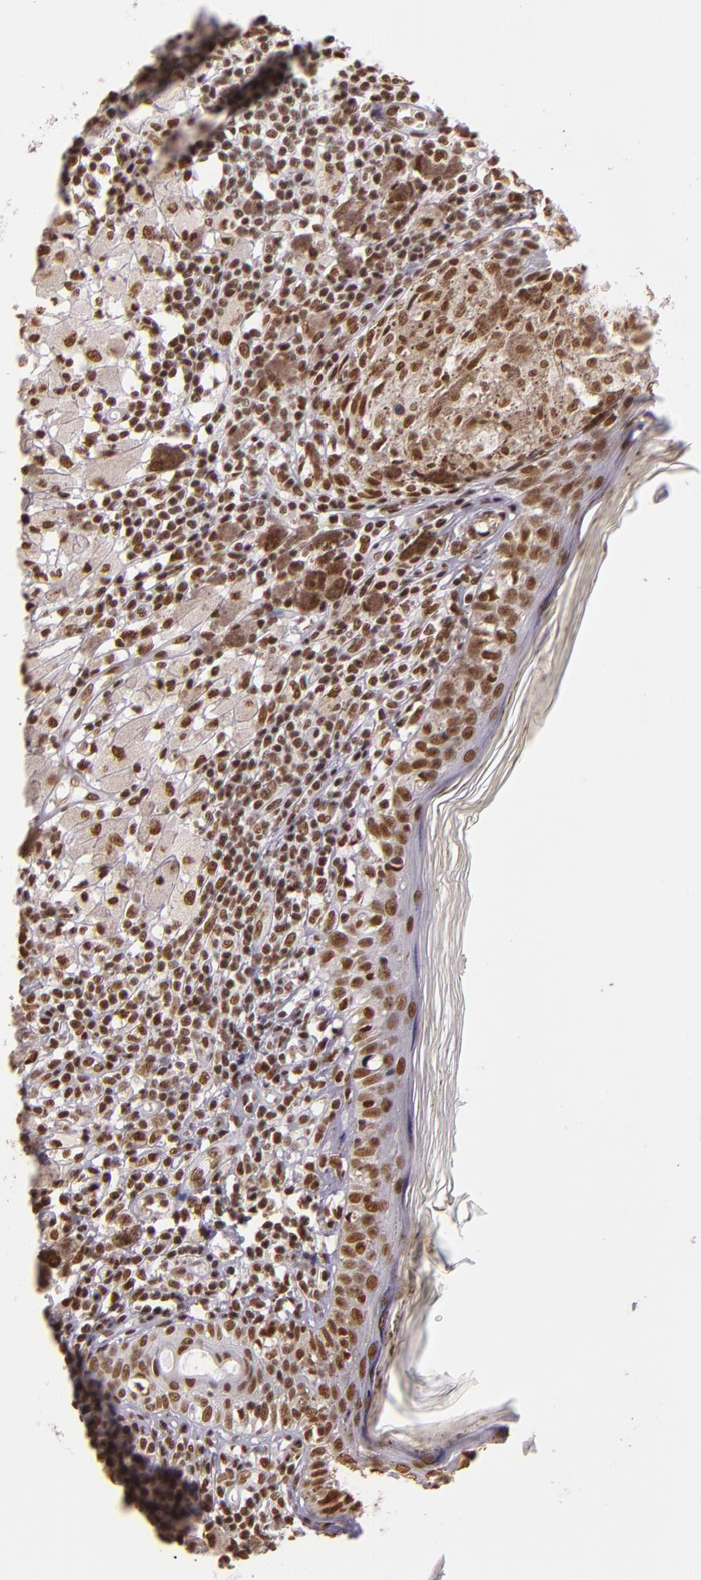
{"staining": {"intensity": "moderate", "quantity": ">75%", "location": "nuclear"}, "tissue": "melanoma", "cell_type": "Tumor cells", "image_type": "cancer", "snomed": [{"axis": "morphology", "description": "Malignant melanoma, NOS"}, {"axis": "topography", "description": "Skin"}], "caption": "Human malignant melanoma stained with a brown dye exhibits moderate nuclear positive positivity in about >75% of tumor cells.", "gene": "USF1", "patient": {"sex": "male", "age": 88}}